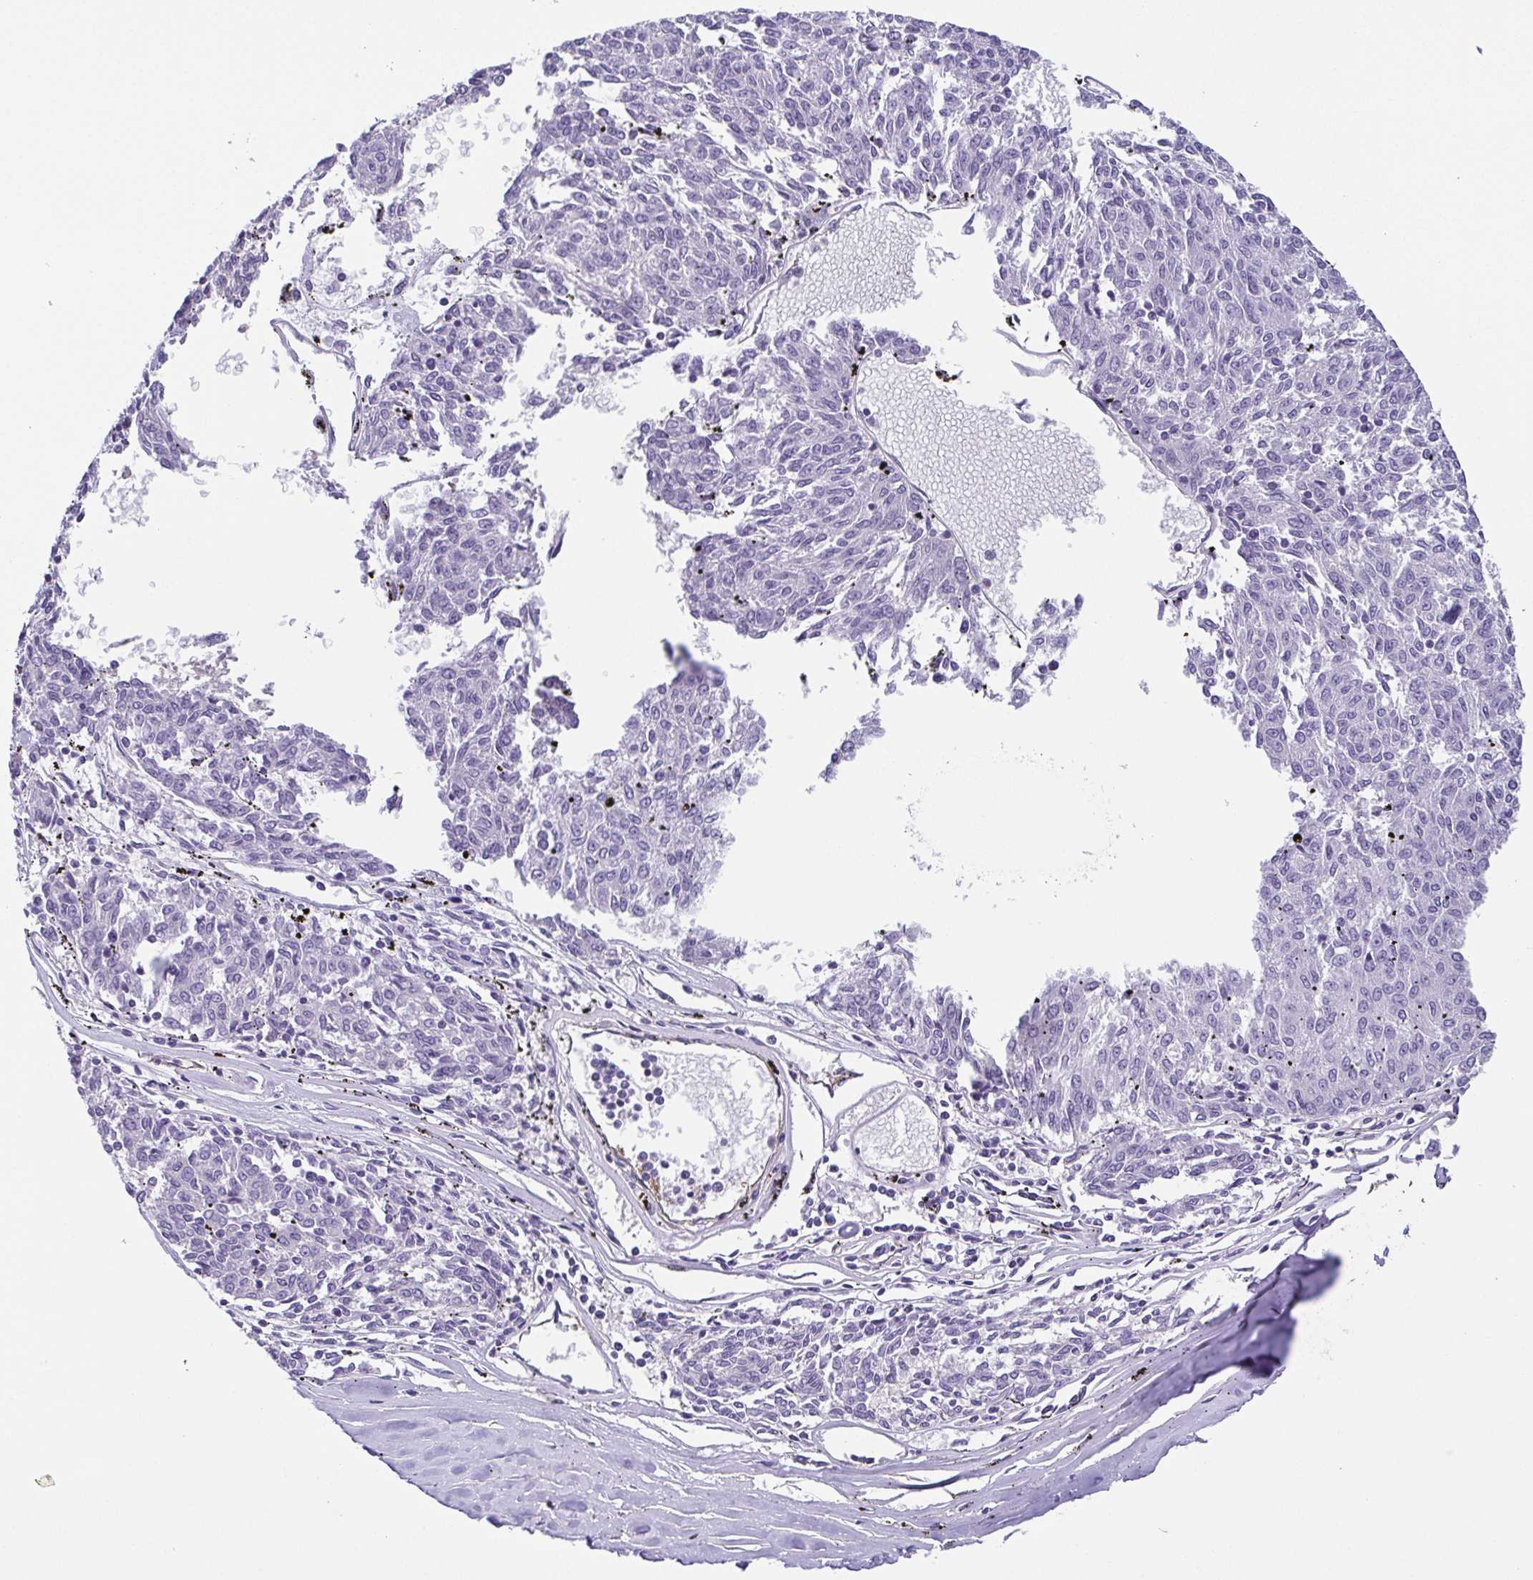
{"staining": {"intensity": "negative", "quantity": "none", "location": "none"}, "tissue": "melanoma", "cell_type": "Tumor cells", "image_type": "cancer", "snomed": [{"axis": "morphology", "description": "Malignant melanoma, NOS"}, {"axis": "topography", "description": "Skin"}], "caption": "A high-resolution micrograph shows IHC staining of melanoma, which reveals no significant expression in tumor cells.", "gene": "MYL6", "patient": {"sex": "female", "age": 72}}